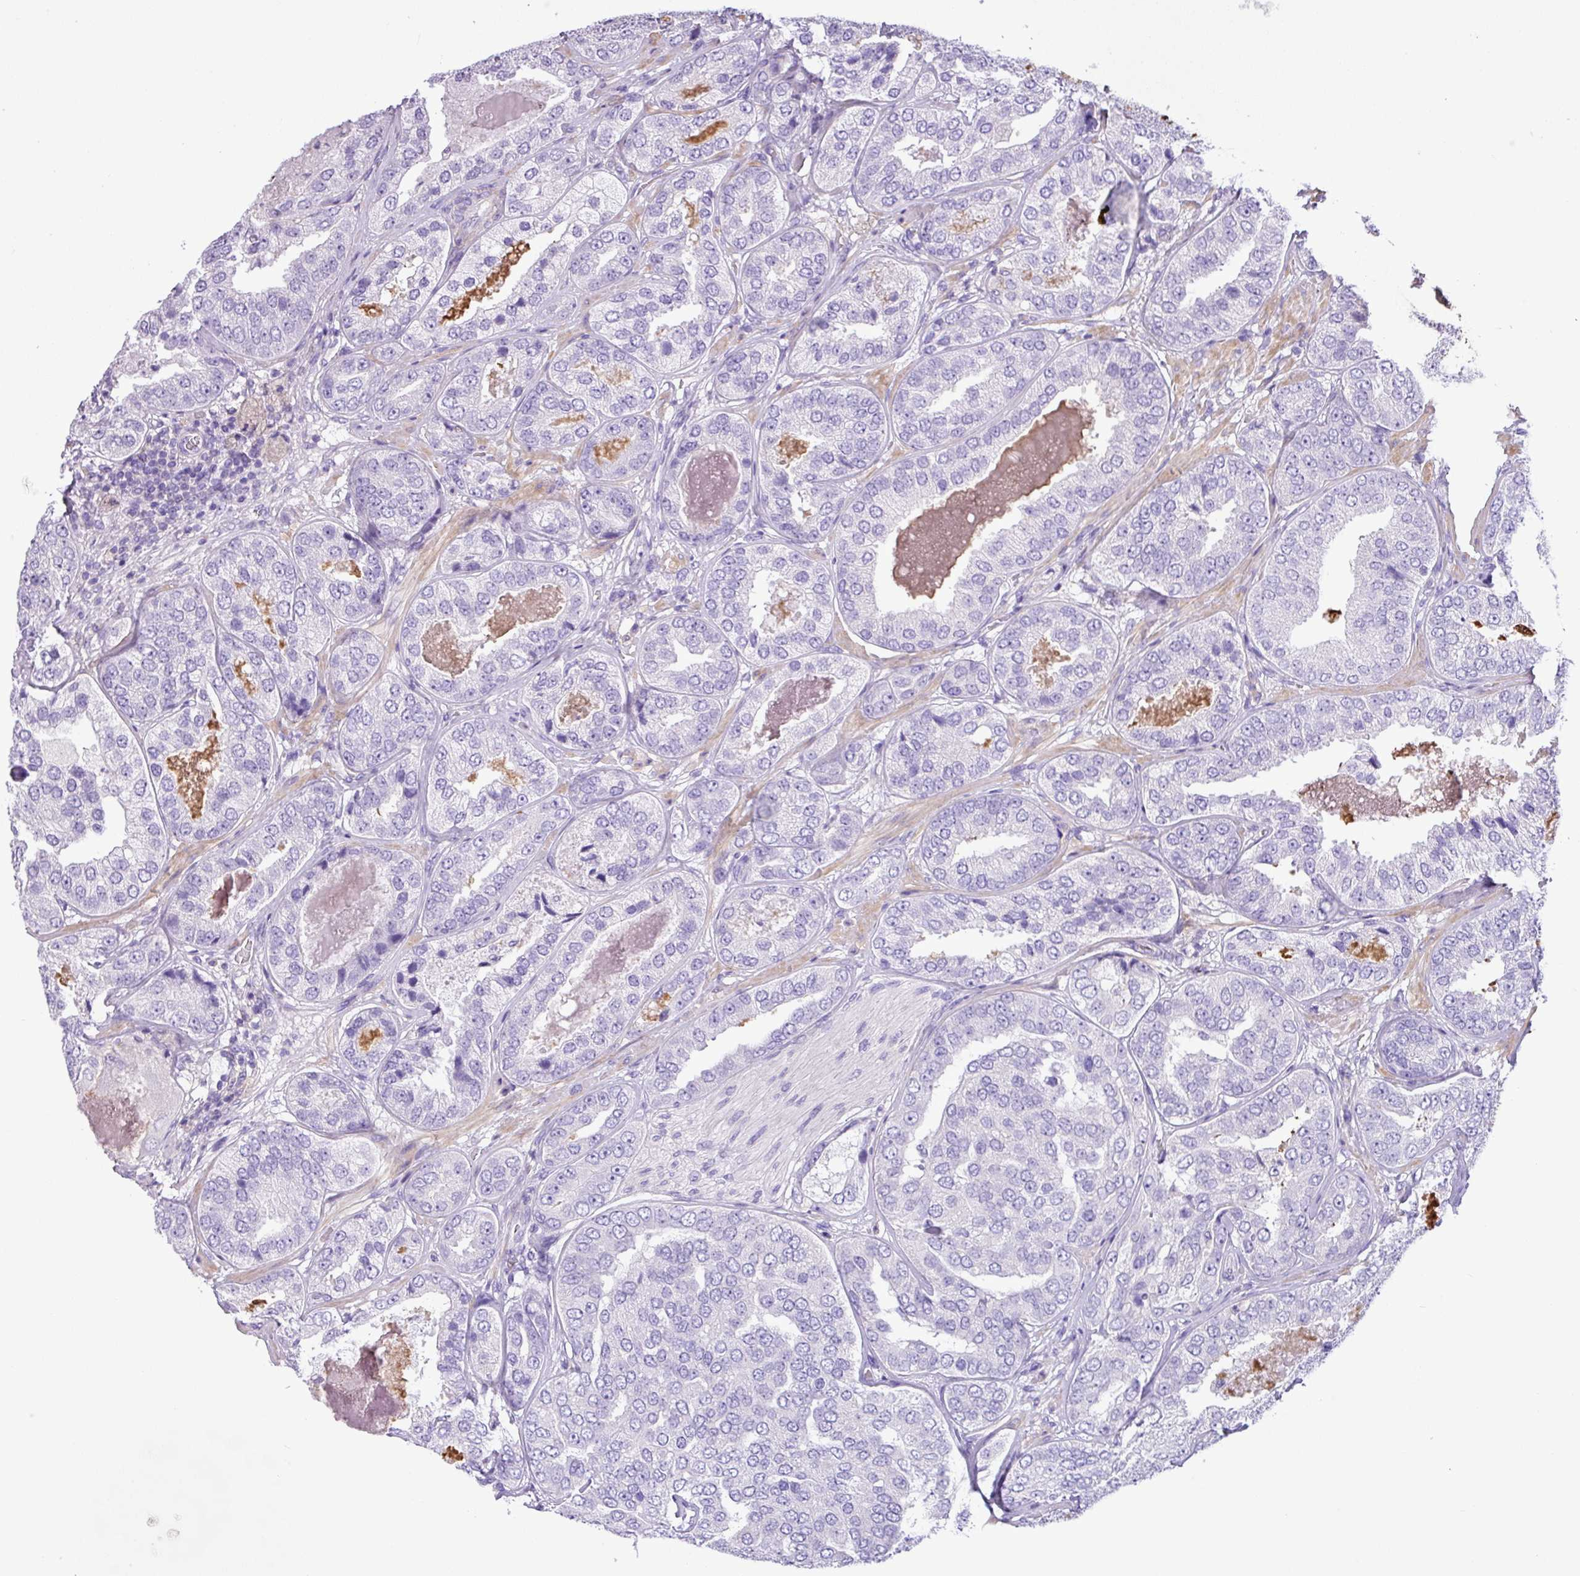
{"staining": {"intensity": "negative", "quantity": "none", "location": "none"}, "tissue": "prostate cancer", "cell_type": "Tumor cells", "image_type": "cancer", "snomed": [{"axis": "morphology", "description": "Adenocarcinoma, High grade"}, {"axis": "topography", "description": "Prostate"}], "caption": "Micrograph shows no protein expression in tumor cells of prostate cancer tissue. Brightfield microscopy of immunohistochemistry stained with DAB (3,3'-diaminobenzidine) (brown) and hematoxylin (blue), captured at high magnification.", "gene": "ZNF334", "patient": {"sex": "male", "age": 63}}